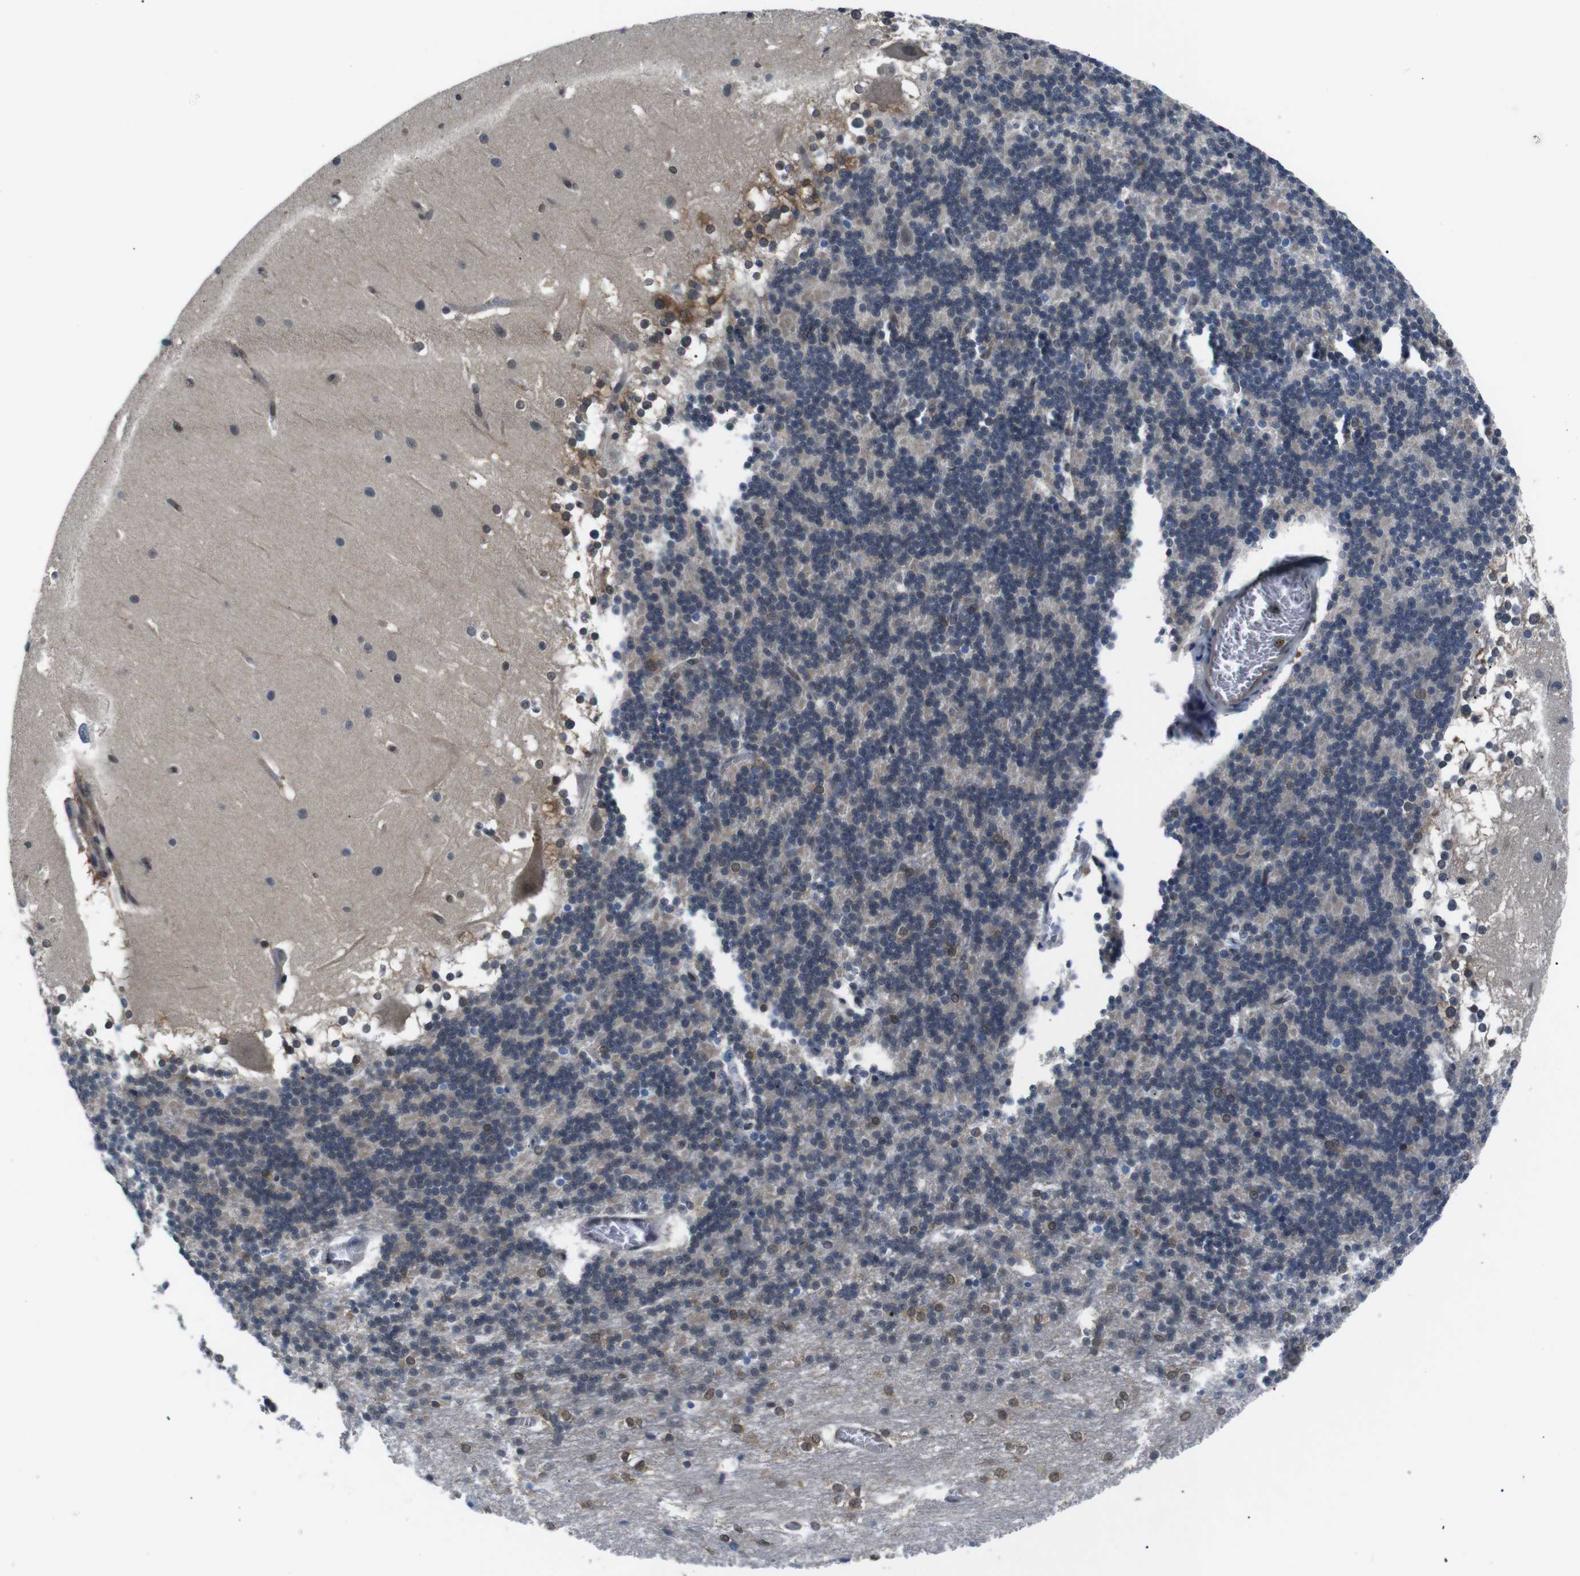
{"staining": {"intensity": "negative", "quantity": "none", "location": "none"}, "tissue": "cerebellum", "cell_type": "Cells in granular layer", "image_type": "normal", "snomed": [{"axis": "morphology", "description": "Normal tissue, NOS"}, {"axis": "topography", "description": "Cerebellum"}], "caption": "IHC photomicrograph of normal cerebellum: human cerebellum stained with DAB (3,3'-diaminobenzidine) reveals no significant protein staining in cells in granular layer.", "gene": "UBXN1", "patient": {"sex": "female", "age": 19}}